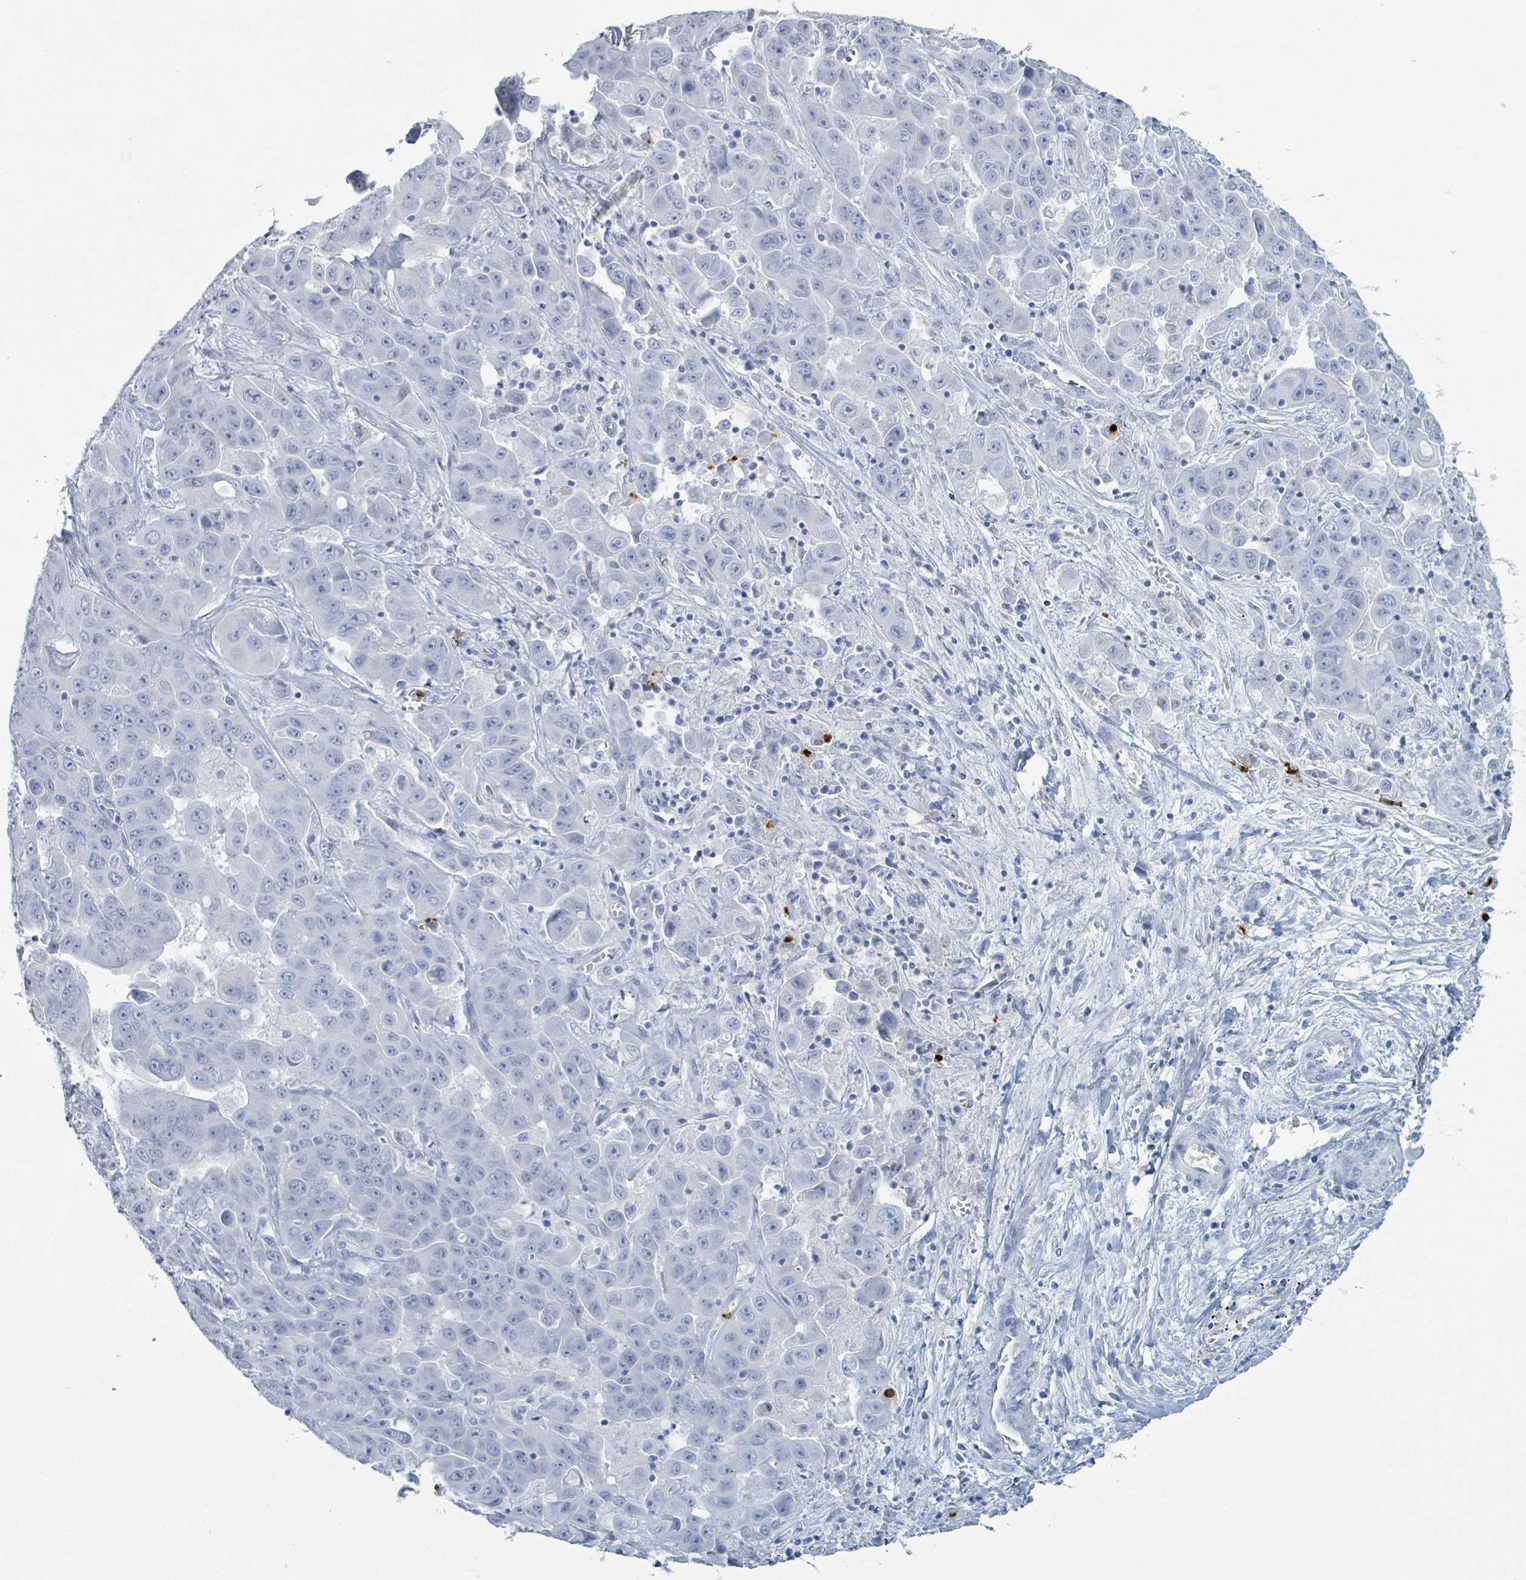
{"staining": {"intensity": "negative", "quantity": "none", "location": "none"}, "tissue": "liver cancer", "cell_type": "Tumor cells", "image_type": "cancer", "snomed": [{"axis": "morphology", "description": "Cholangiocarcinoma"}, {"axis": "topography", "description": "Liver"}], "caption": "Image shows no significant protein expression in tumor cells of liver cancer (cholangiocarcinoma).", "gene": "DEFA4", "patient": {"sex": "female", "age": 52}}